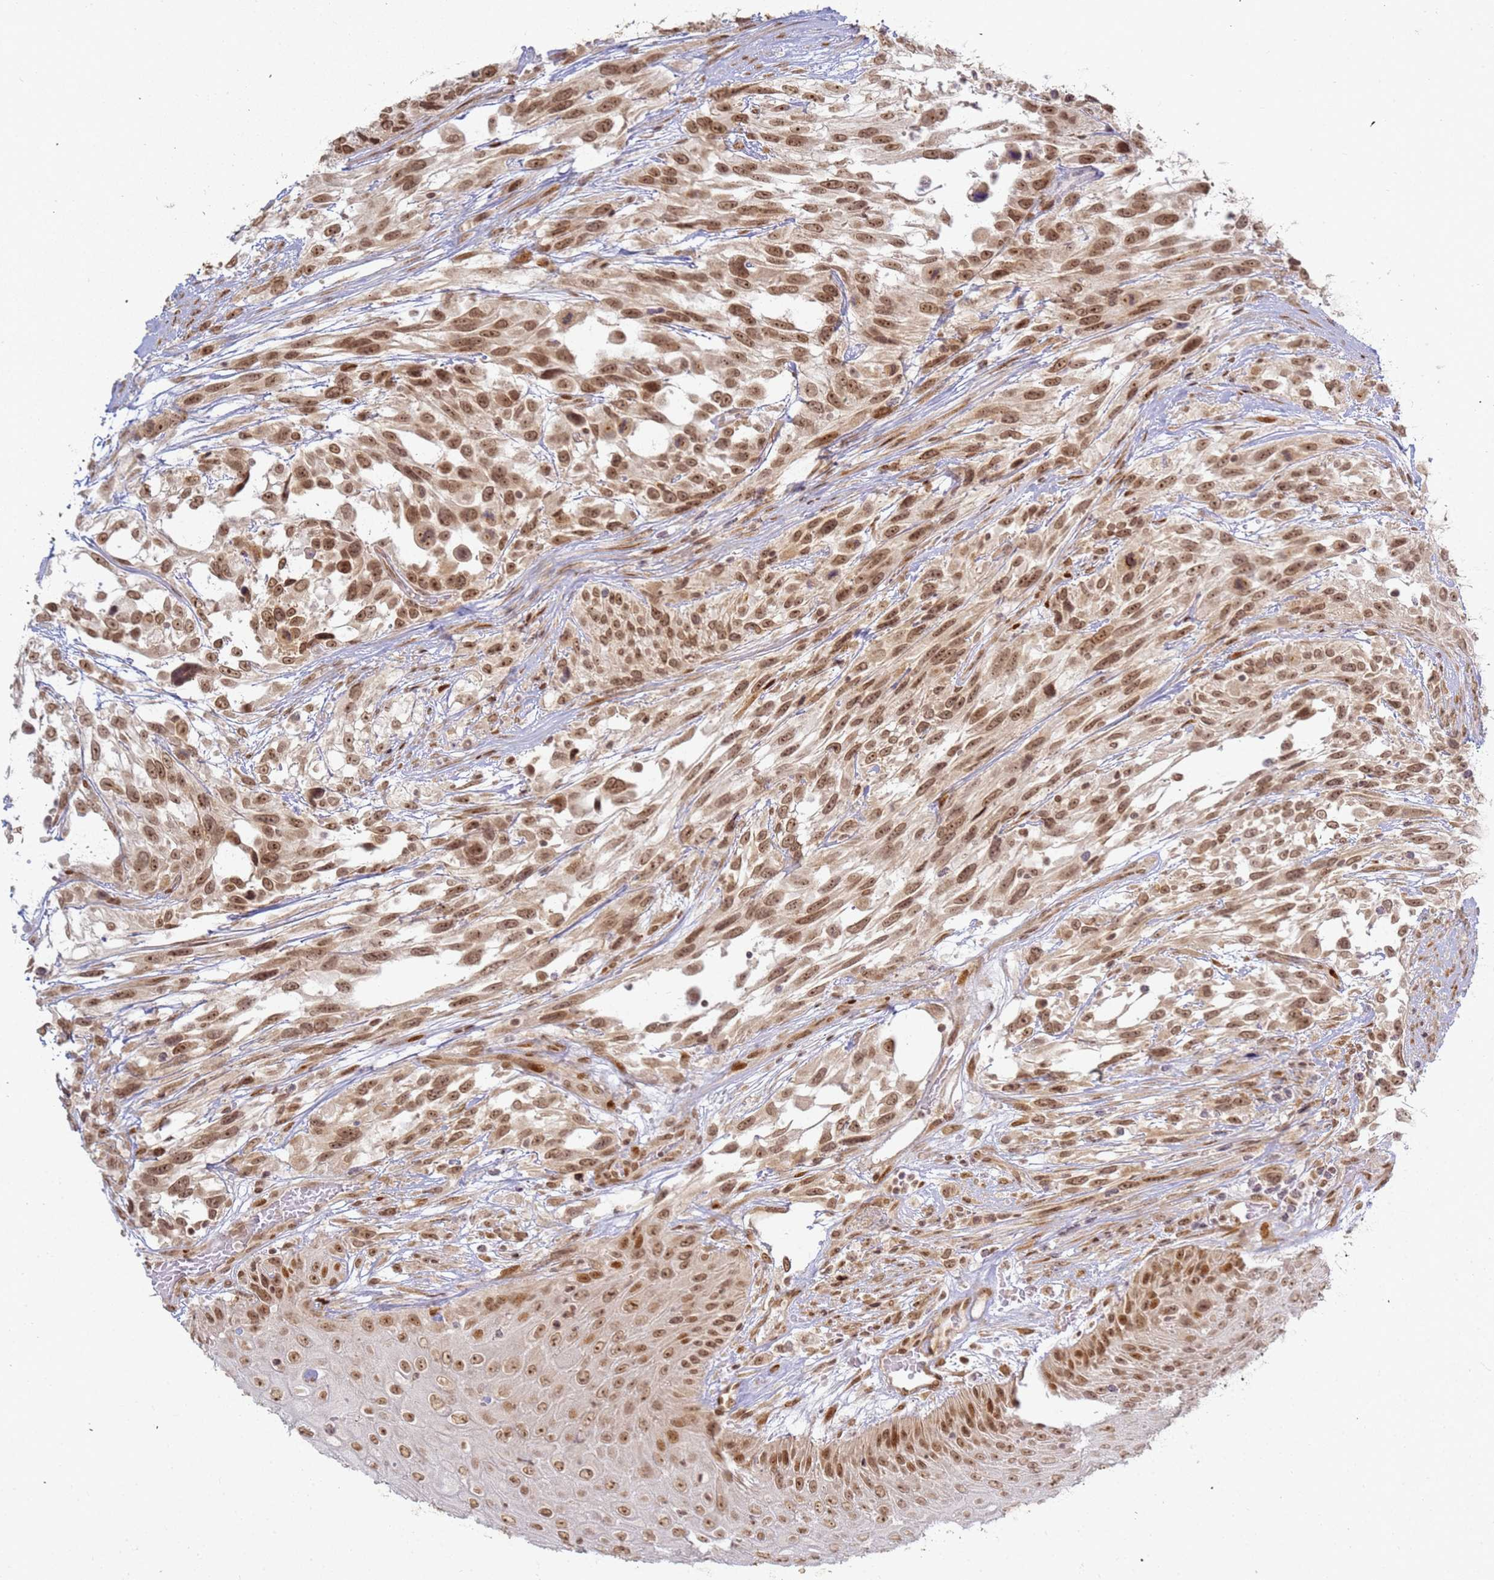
{"staining": {"intensity": "moderate", "quantity": ">75%", "location": "nuclear"}, "tissue": "urothelial cancer", "cell_type": "Tumor cells", "image_type": "cancer", "snomed": [{"axis": "morphology", "description": "Urothelial carcinoma, High grade"}, {"axis": "topography", "description": "Urinary bladder"}], "caption": "Immunohistochemistry (DAB) staining of human urothelial carcinoma (high-grade) exhibits moderate nuclear protein staining in about >75% of tumor cells.", "gene": "ABCA2", "patient": {"sex": "female", "age": 70}}